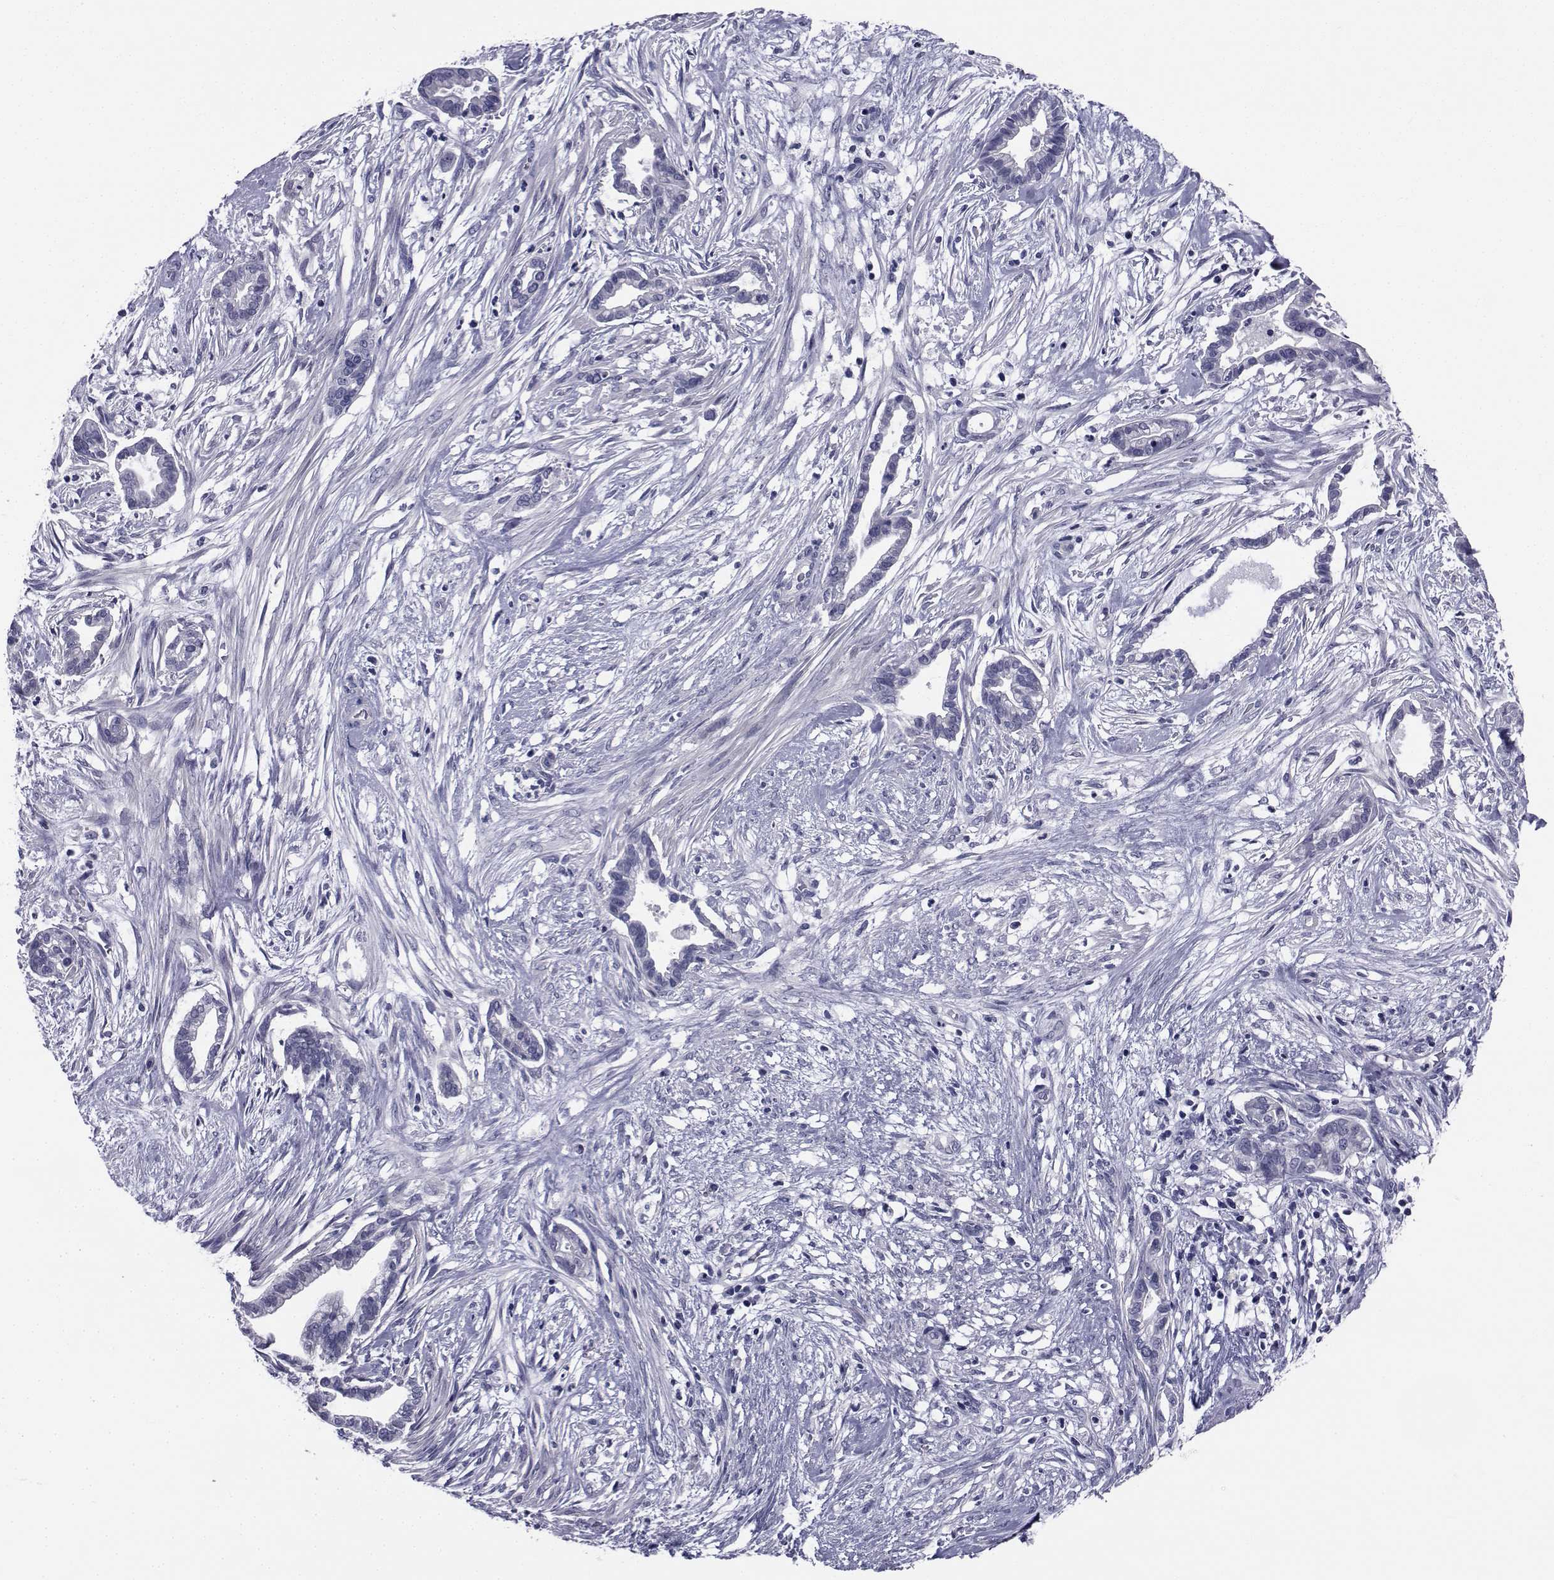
{"staining": {"intensity": "negative", "quantity": "none", "location": "none"}, "tissue": "cervical cancer", "cell_type": "Tumor cells", "image_type": "cancer", "snomed": [{"axis": "morphology", "description": "Adenocarcinoma, NOS"}, {"axis": "topography", "description": "Cervix"}], "caption": "Immunohistochemistry histopathology image of neoplastic tissue: human cervical cancer (adenocarcinoma) stained with DAB (3,3'-diaminobenzidine) demonstrates no significant protein positivity in tumor cells.", "gene": "CHRNA1", "patient": {"sex": "female", "age": 62}}